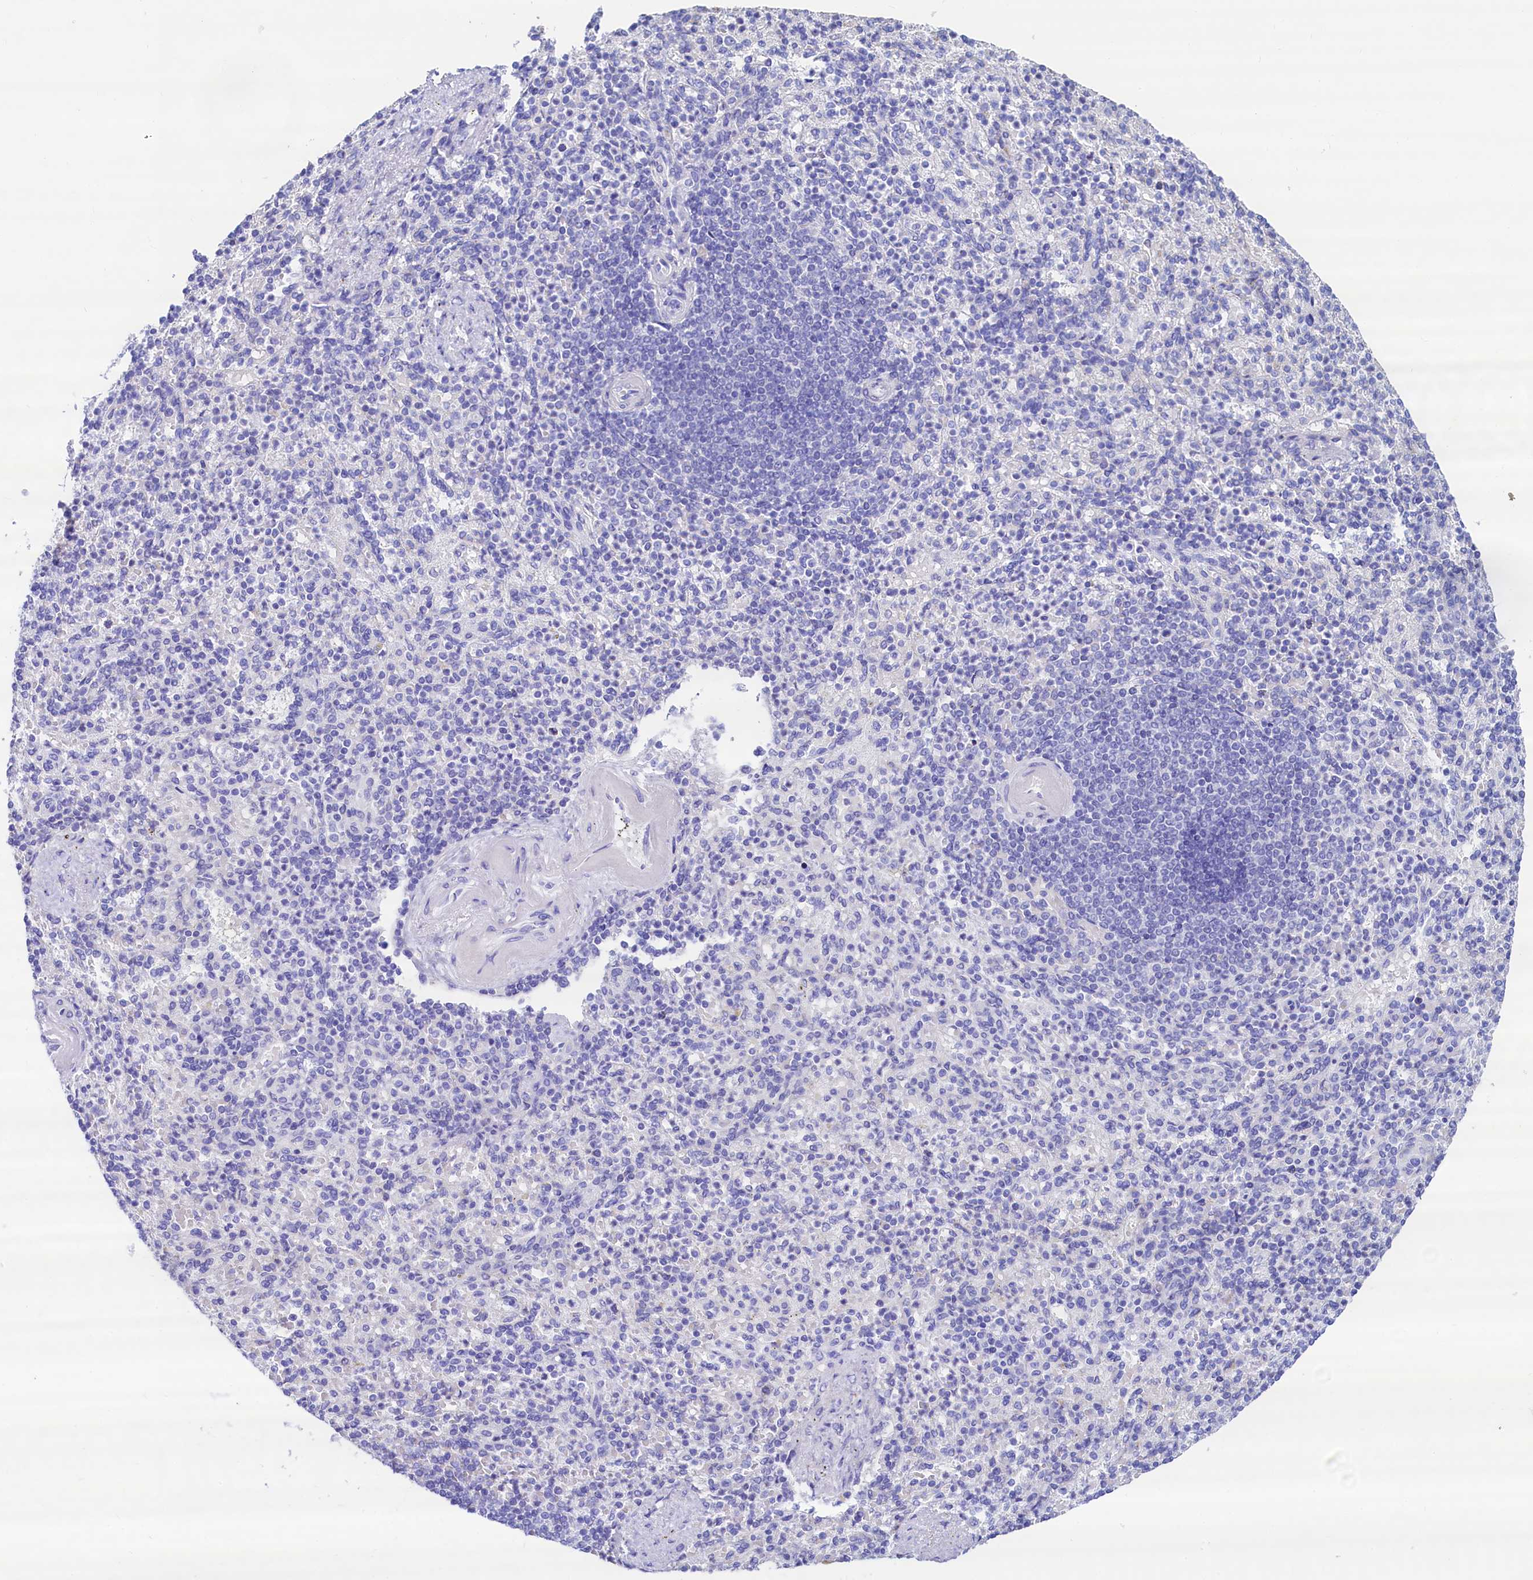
{"staining": {"intensity": "negative", "quantity": "none", "location": "none"}, "tissue": "spleen", "cell_type": "Cells in red pulp", "image_type": "normal", "snomed": [{"axis": "morphology", "description": "Normal tissue, NOS"}, {"axis": "topography", "description": "Spleen"}], "caption": "IHC image of normal spleen: human spleen stained with DAB (3,3'-diaminobenzidine) shows no significant protein expression in cells in red pulp.", "gene": "RBP3", "patient": {"sex": "female", "age": 74}}